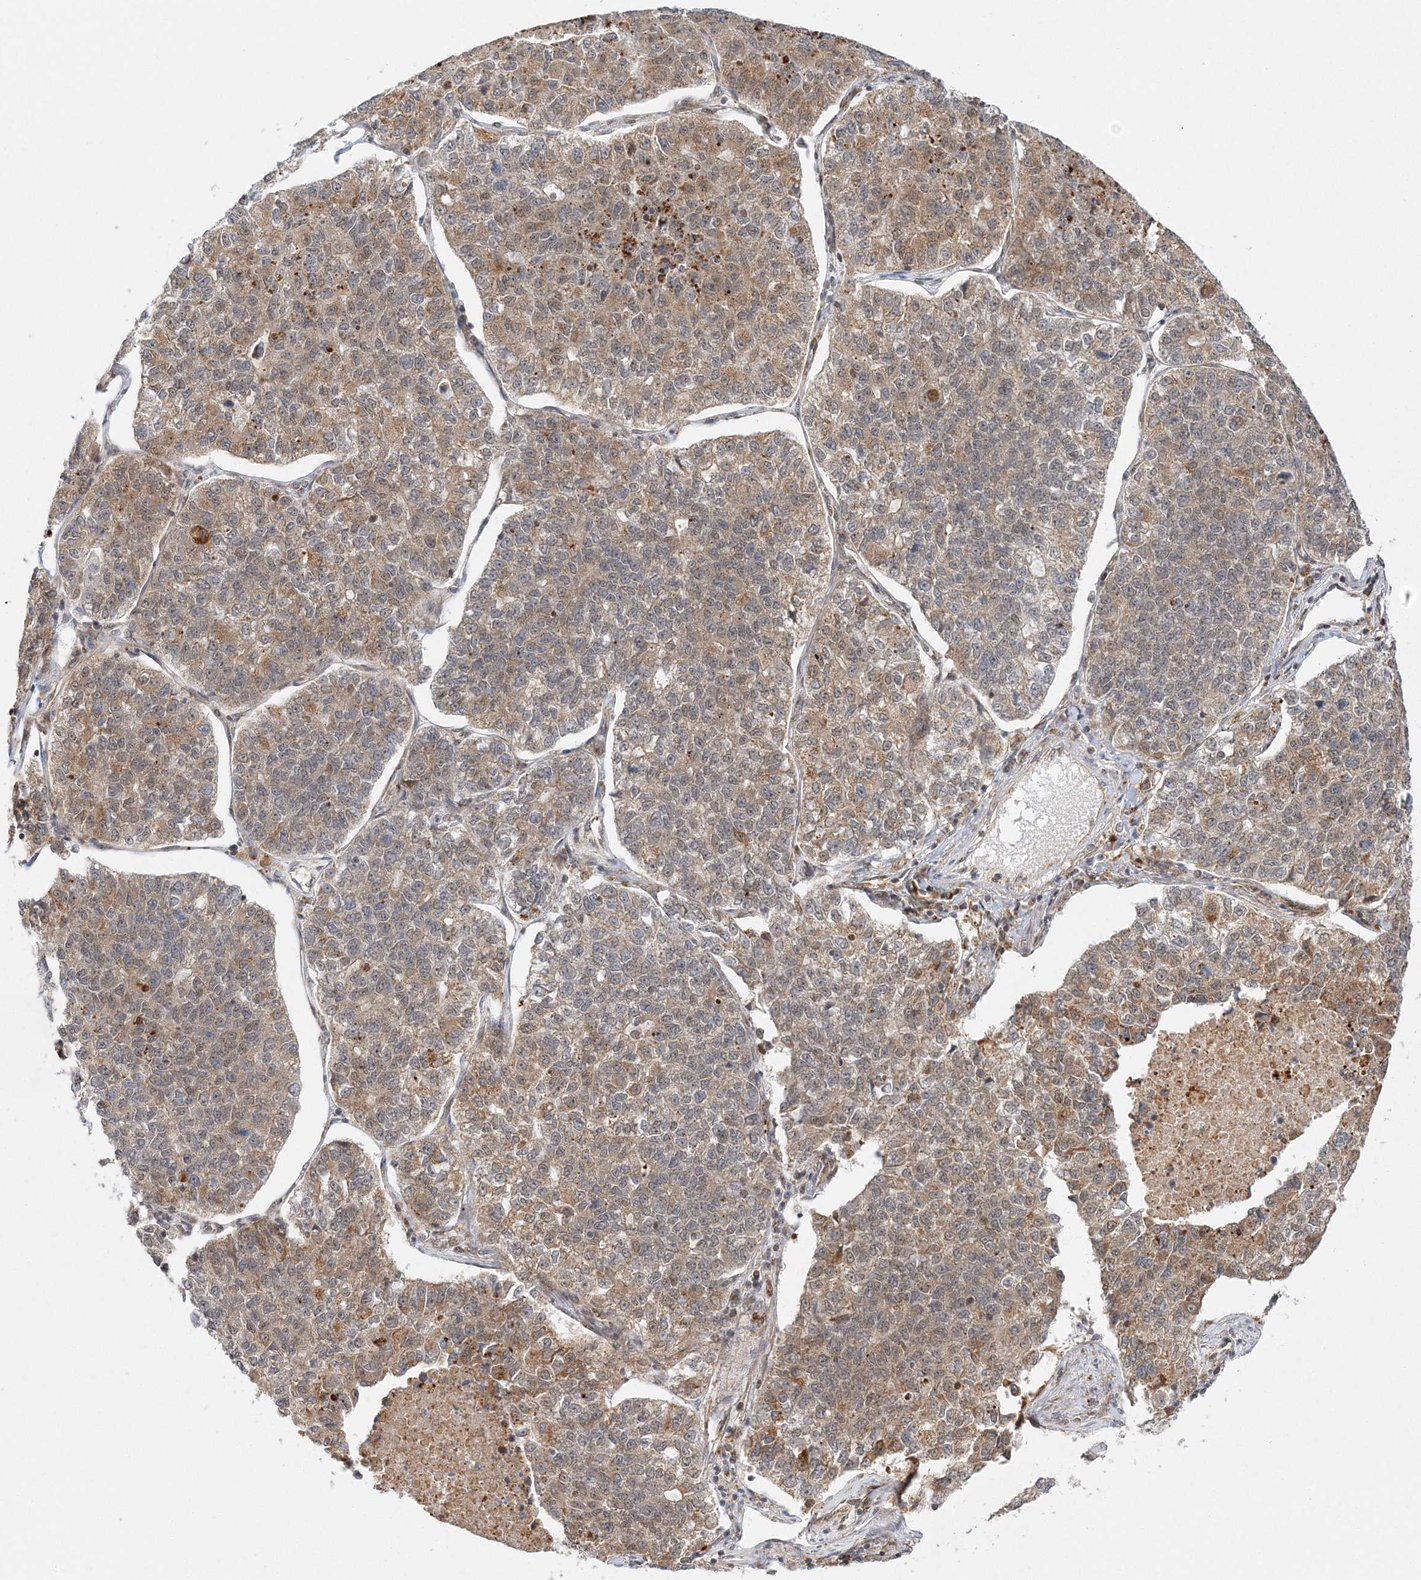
{"staining": {"intensity": "weak", "quantity": ">75%", "location": "cytoplasmic/membranous"}, "tissue": "lung cancer", "cell_type": "Tumor cells", "image_type": "cancer", "snomed": [{"axis": "morphology", "description": "Adenocarcinoma, NOS"}, {"axis": "topography", "description": "Lung"}], "caption": "Weak cytoplasmic/membranous staining for a protein is present in about >75% of tumor cells of lung cancer (adenocarcinoma) using immunohistochemistry (IHC).", "gene": "RAB11FIP2", "patient": {"sex": "male", "age": 49}}